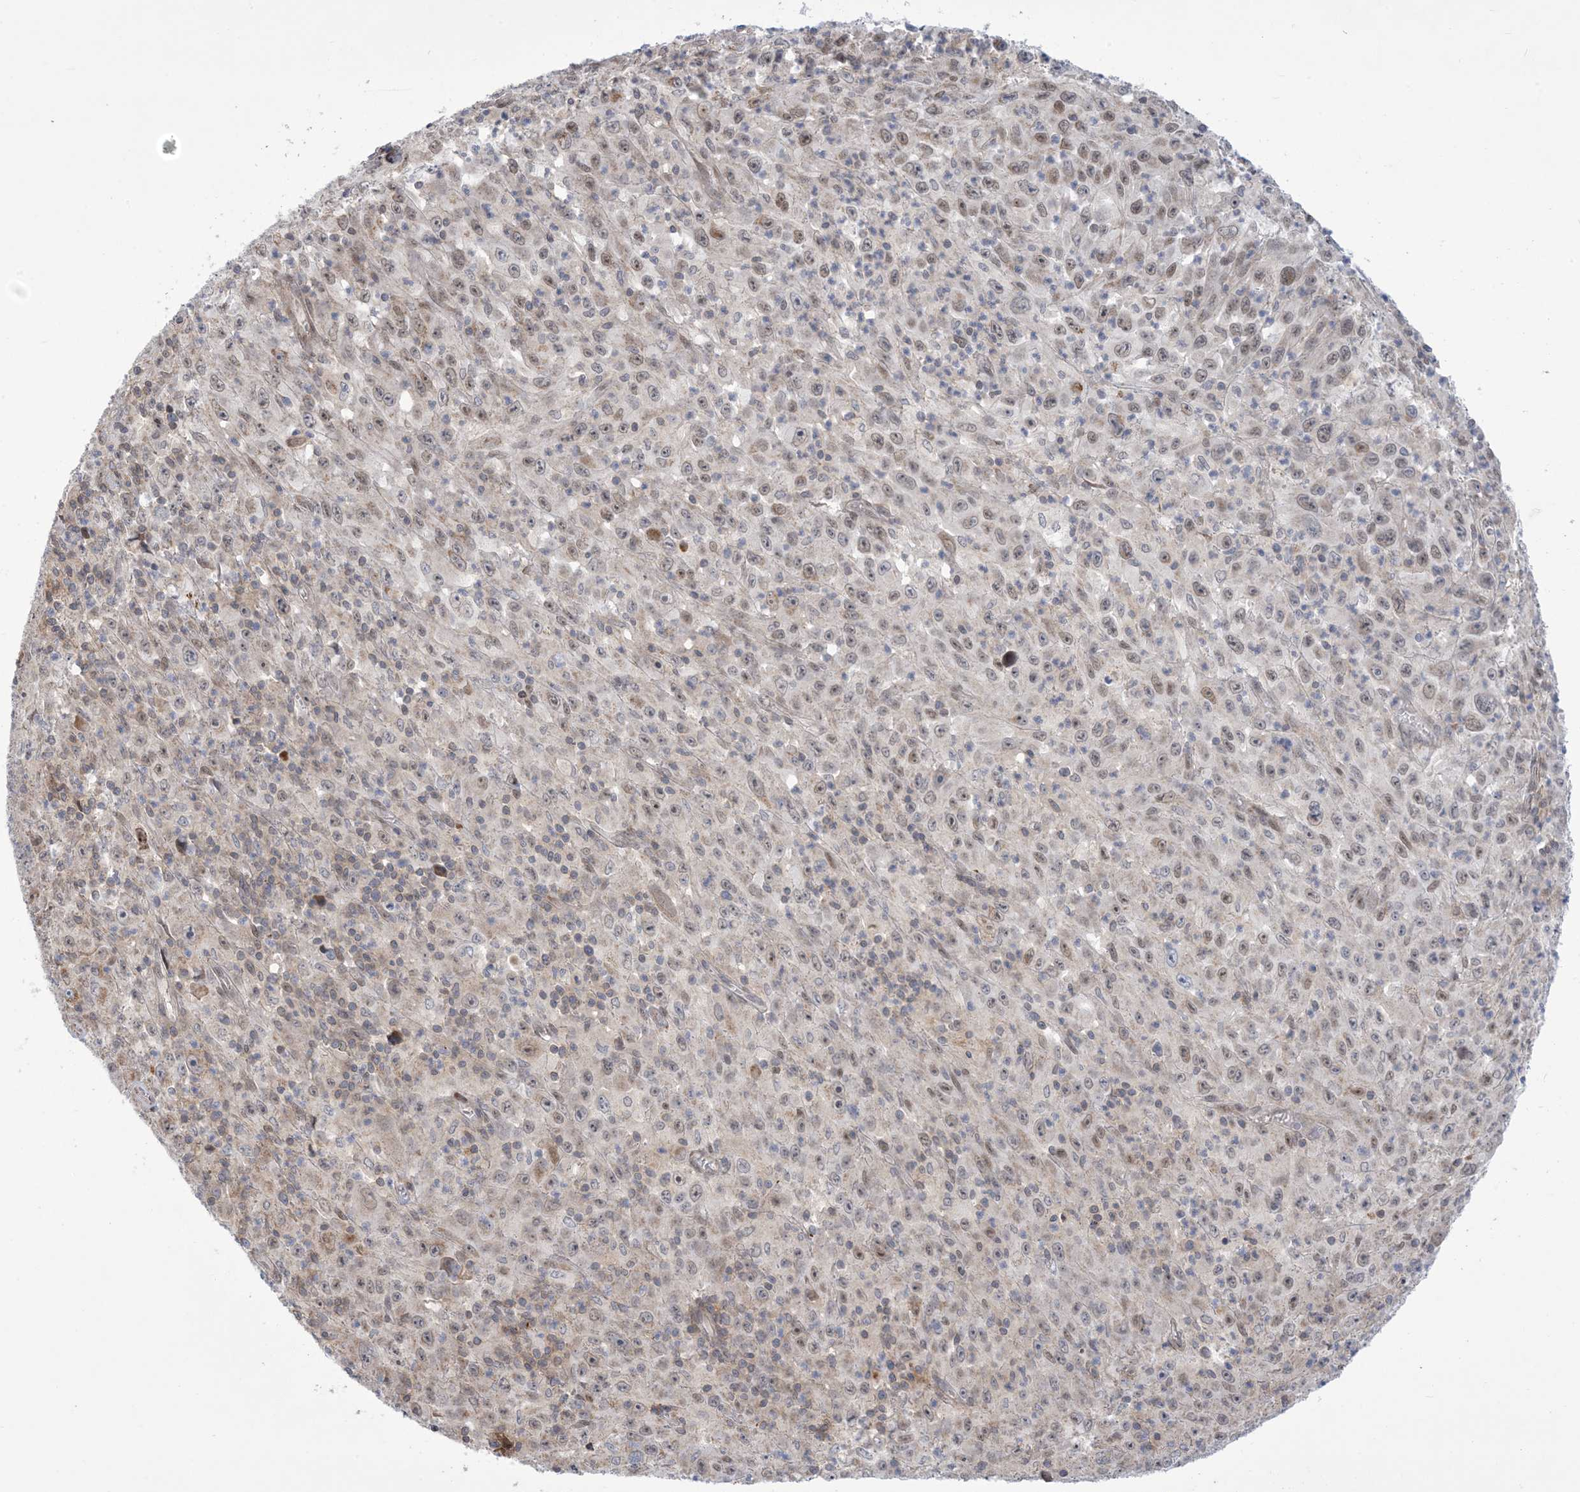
{"staining": {"intensity": "weak", "quantity": "<25%", "location": "nuclear"}, "tissue": "melanoma", "cell_type": "Tumor cells", "image_type": "cancer", "snomed": [{"axis": "morphology", "description": "Malignant melanoma, Metastatic site"}, {"axis": "topography", "description": "Skin"}], "caption": "There is no significant staining in tumor cells of malignant melanoma (metastatic site). (Brightfield microscopy of DAB (3,3'-diaminobenzidine) immunohistochemistry (IHC) at high magnification).", "gene": "ZNF8", "patient": {"sex": "female", "age": 56}}